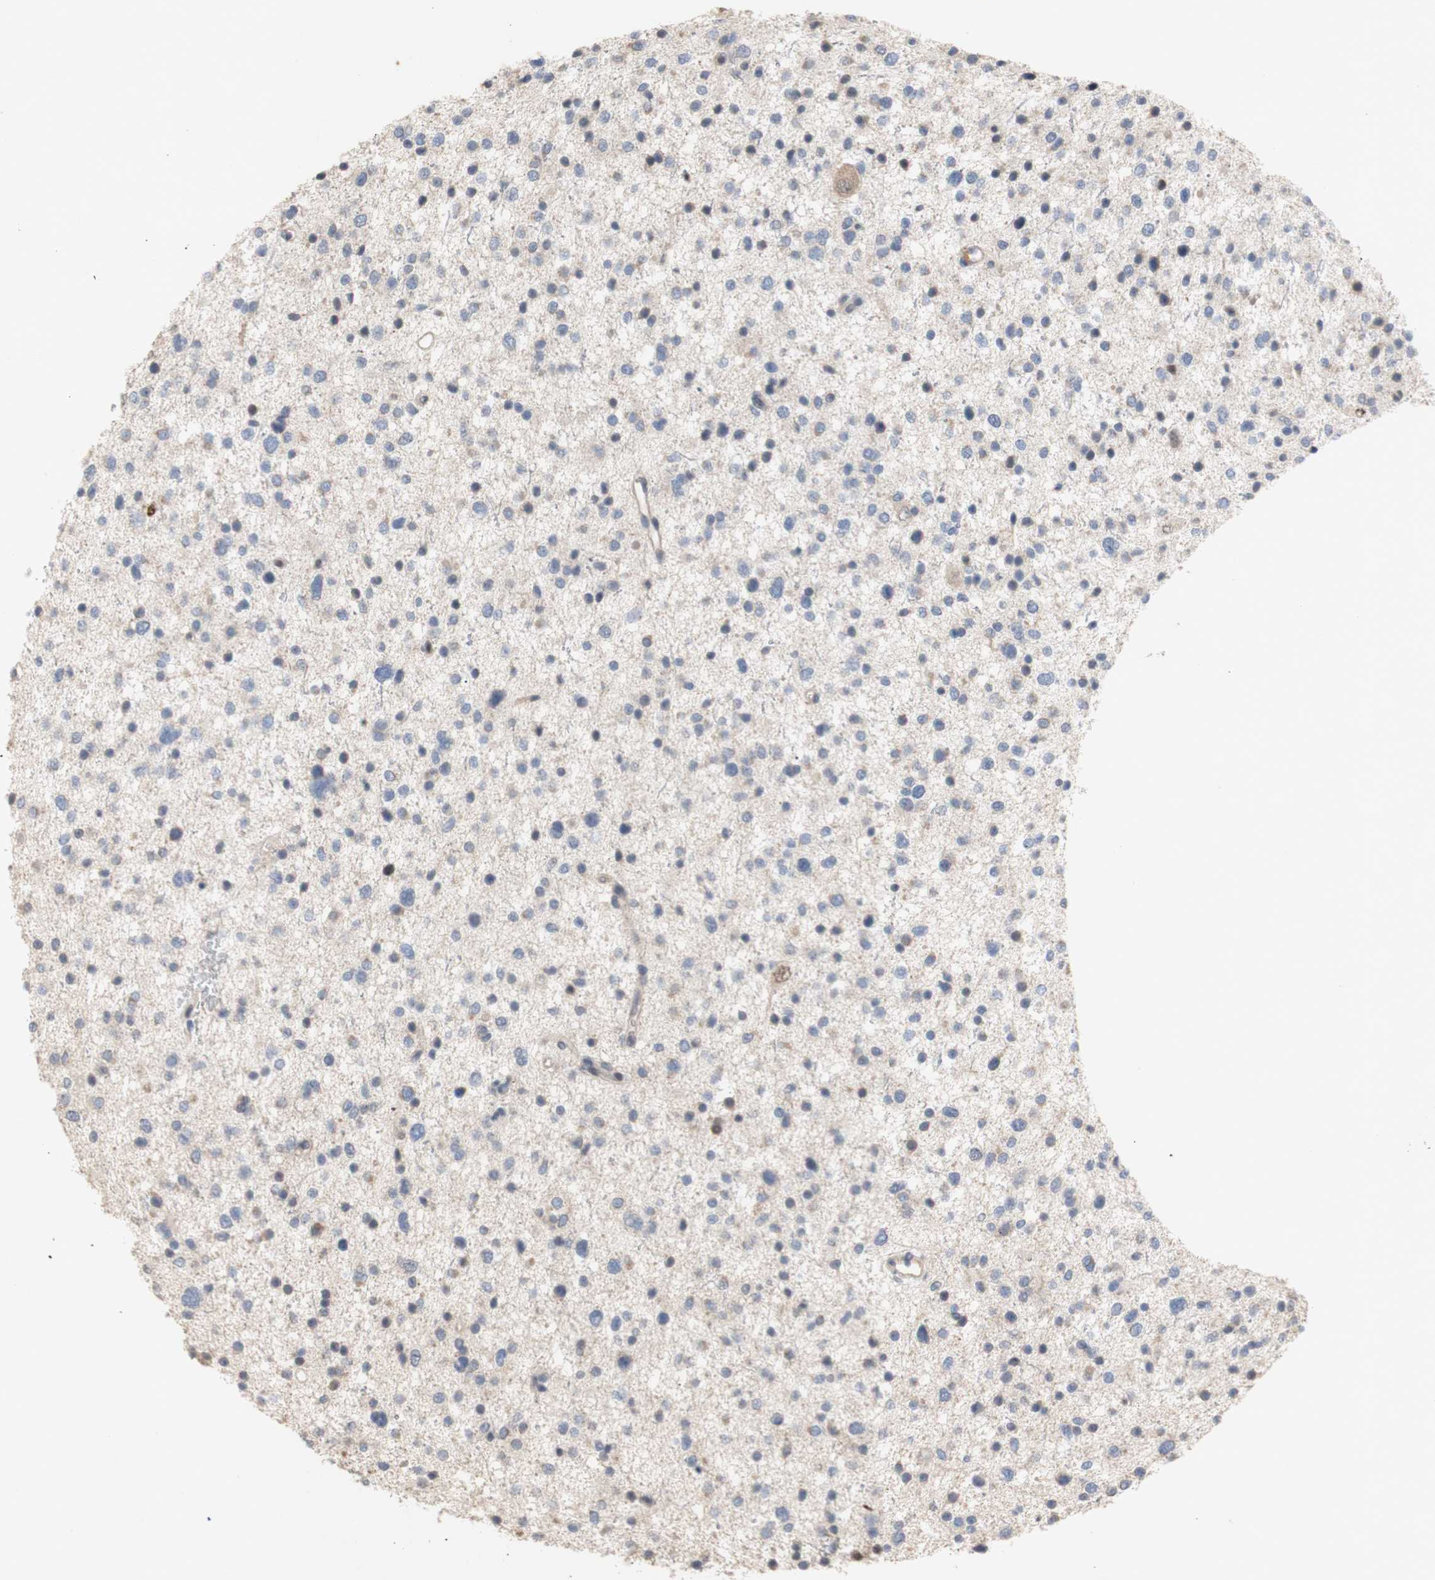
{"staining": {"intensity": "negative", "quantity": "none", "location": "none"}, "tissue": "glioma", "cell_type": "Tumor cells", "image_type": "cancer", "snomed": [{"axis": "morphology", "description": "Glioma, malignant, Low grade"}, {"axis": "topography", "description": "Brain"}], "caption": "Glioma was stained to show a protein in brown. There is no significant staining in tumor cells.", "gene": "FOSB", "patient": {"sex": "female", "age": 37}}